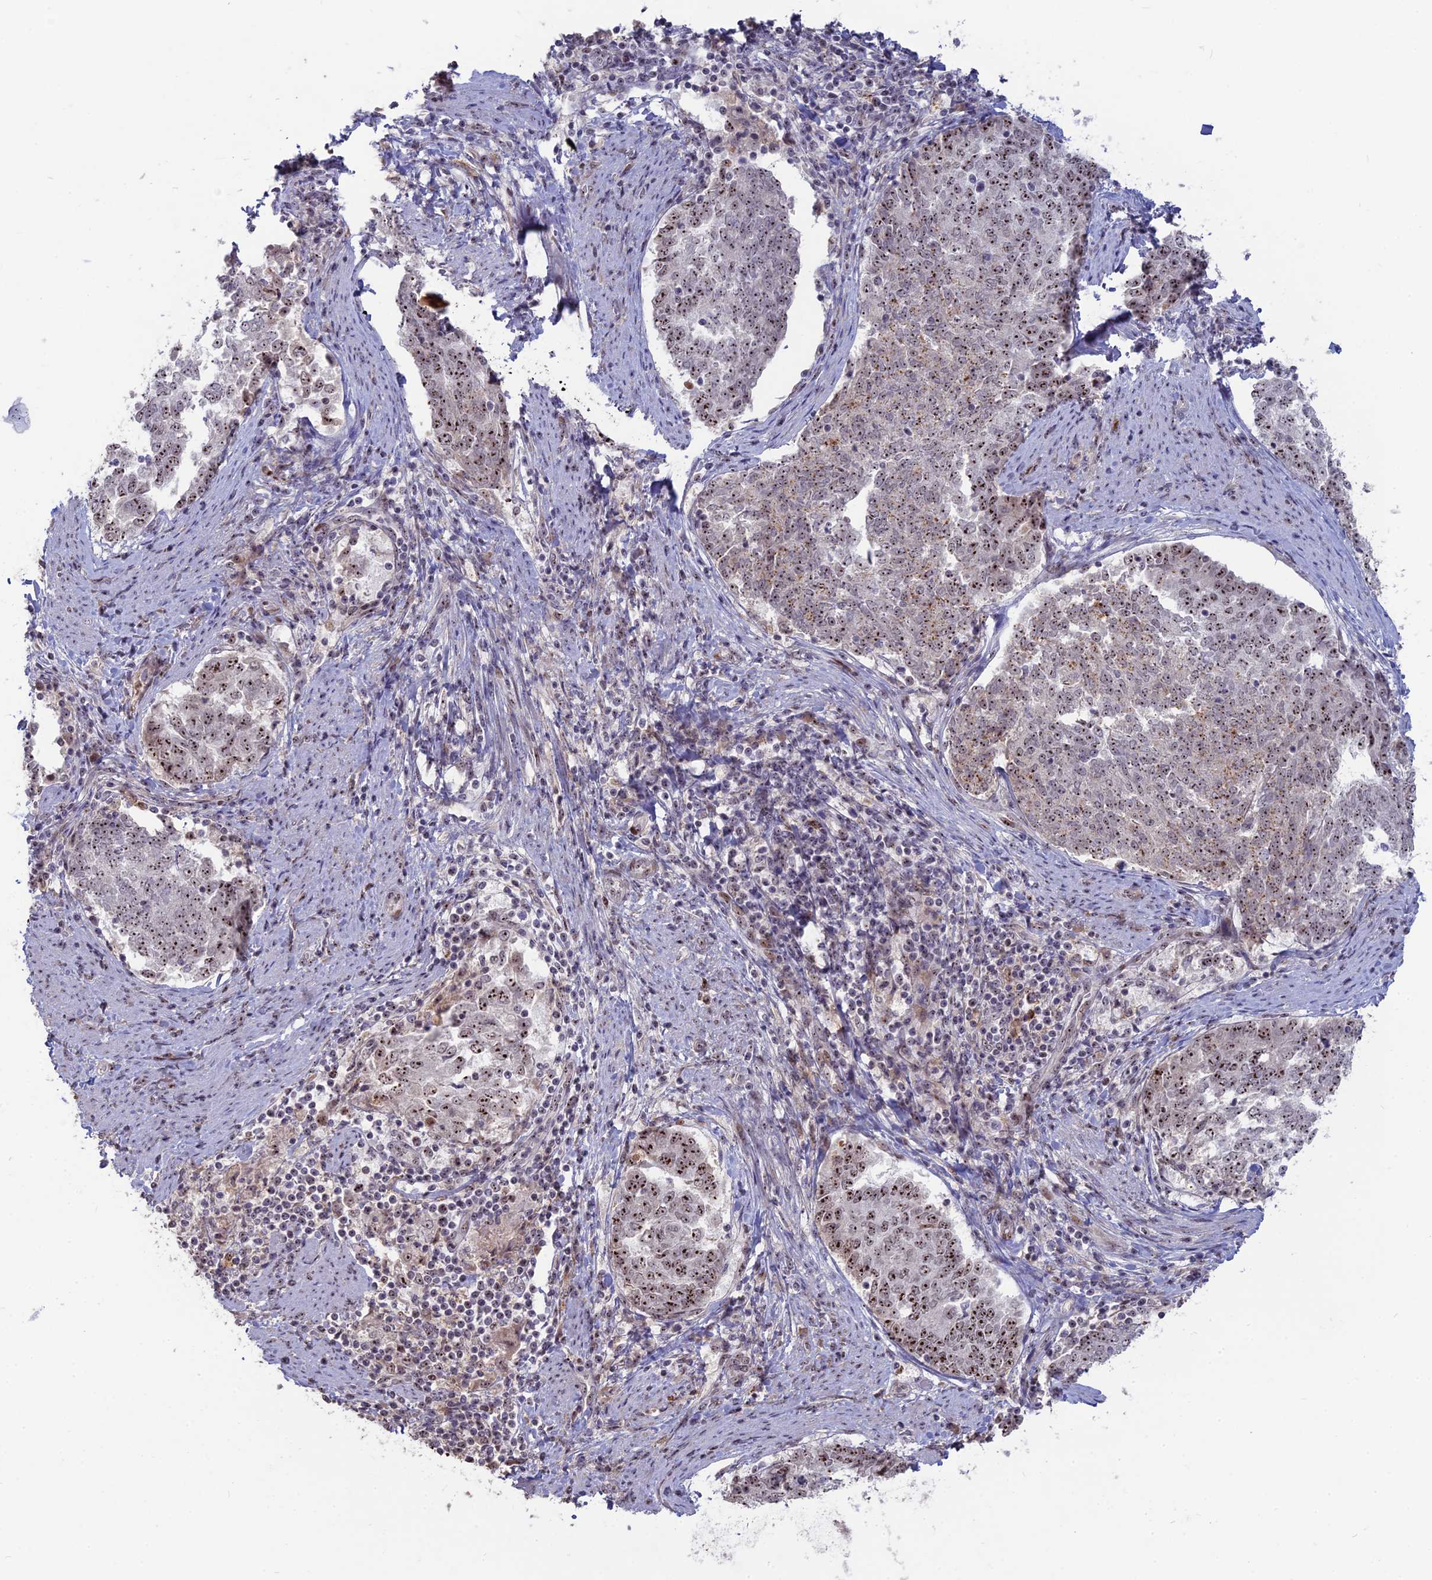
{"staining": {"intensity": "strong", "quantity": ">75%", "location": "nuclear"}, "tissue": "endometrial cancer", "cell_type": "Tumor cells", "image_type": "cancer", "snomed": [{"axis": "morphology", "description": "Adenocarcinoma, NOS"}, {"axis": "topography", "description": "Endometrium"}], "caption": "Immunohistochemistry (IHC) (DAB) staining of adenocarcinoma (endometrial) demonstrates strong nuclear protein expression in about >75% of tumor cells.", "gene": "FAM131A", "patient": {"sex": "female", "age": 80}}